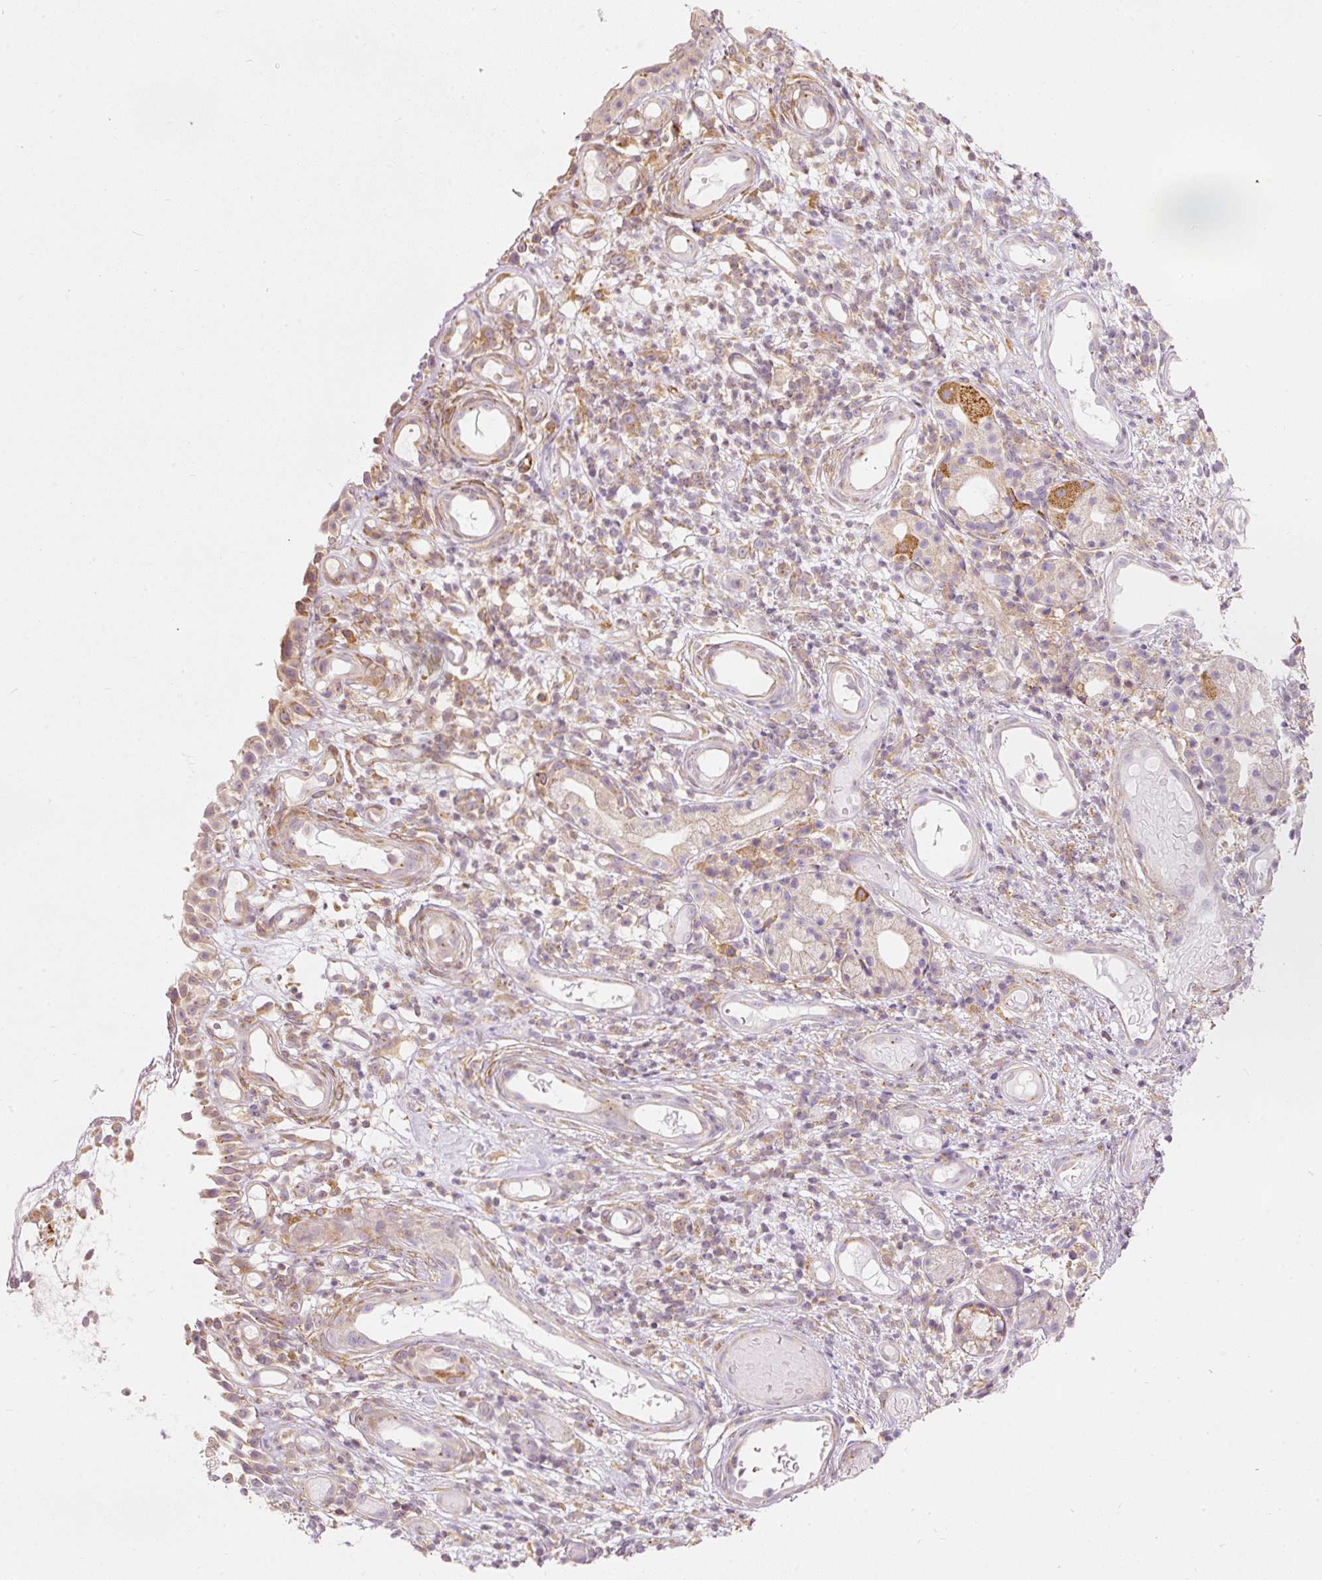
{"staining": {"intensity": "moderate", "quantity": ">75%", "location": "cytoplasmic/membranous"}, "tissue": "nasopharynx", "cell_type": "Respiratory epithelial cells", "image_type": "normal", "snomed": [{"axis": "morphology", "description": "Normal tissue, NOS"}, {"axis": "morphology", "description": "Inflammation, NOS"}, {"axis": "topography", "description": "Nasopharynx"}], "caption": "An immunohistochemistry (IHC) micrograph of benign tissue is shown. Protein staining in brown labels moderate cytoplasmic/membranous positivity in nasopharynx within respiratory epithelial cells. Nuclei are stained in blue.", "gene": "SNAPC5", "patient": {"sex": "male", "age": 54}}